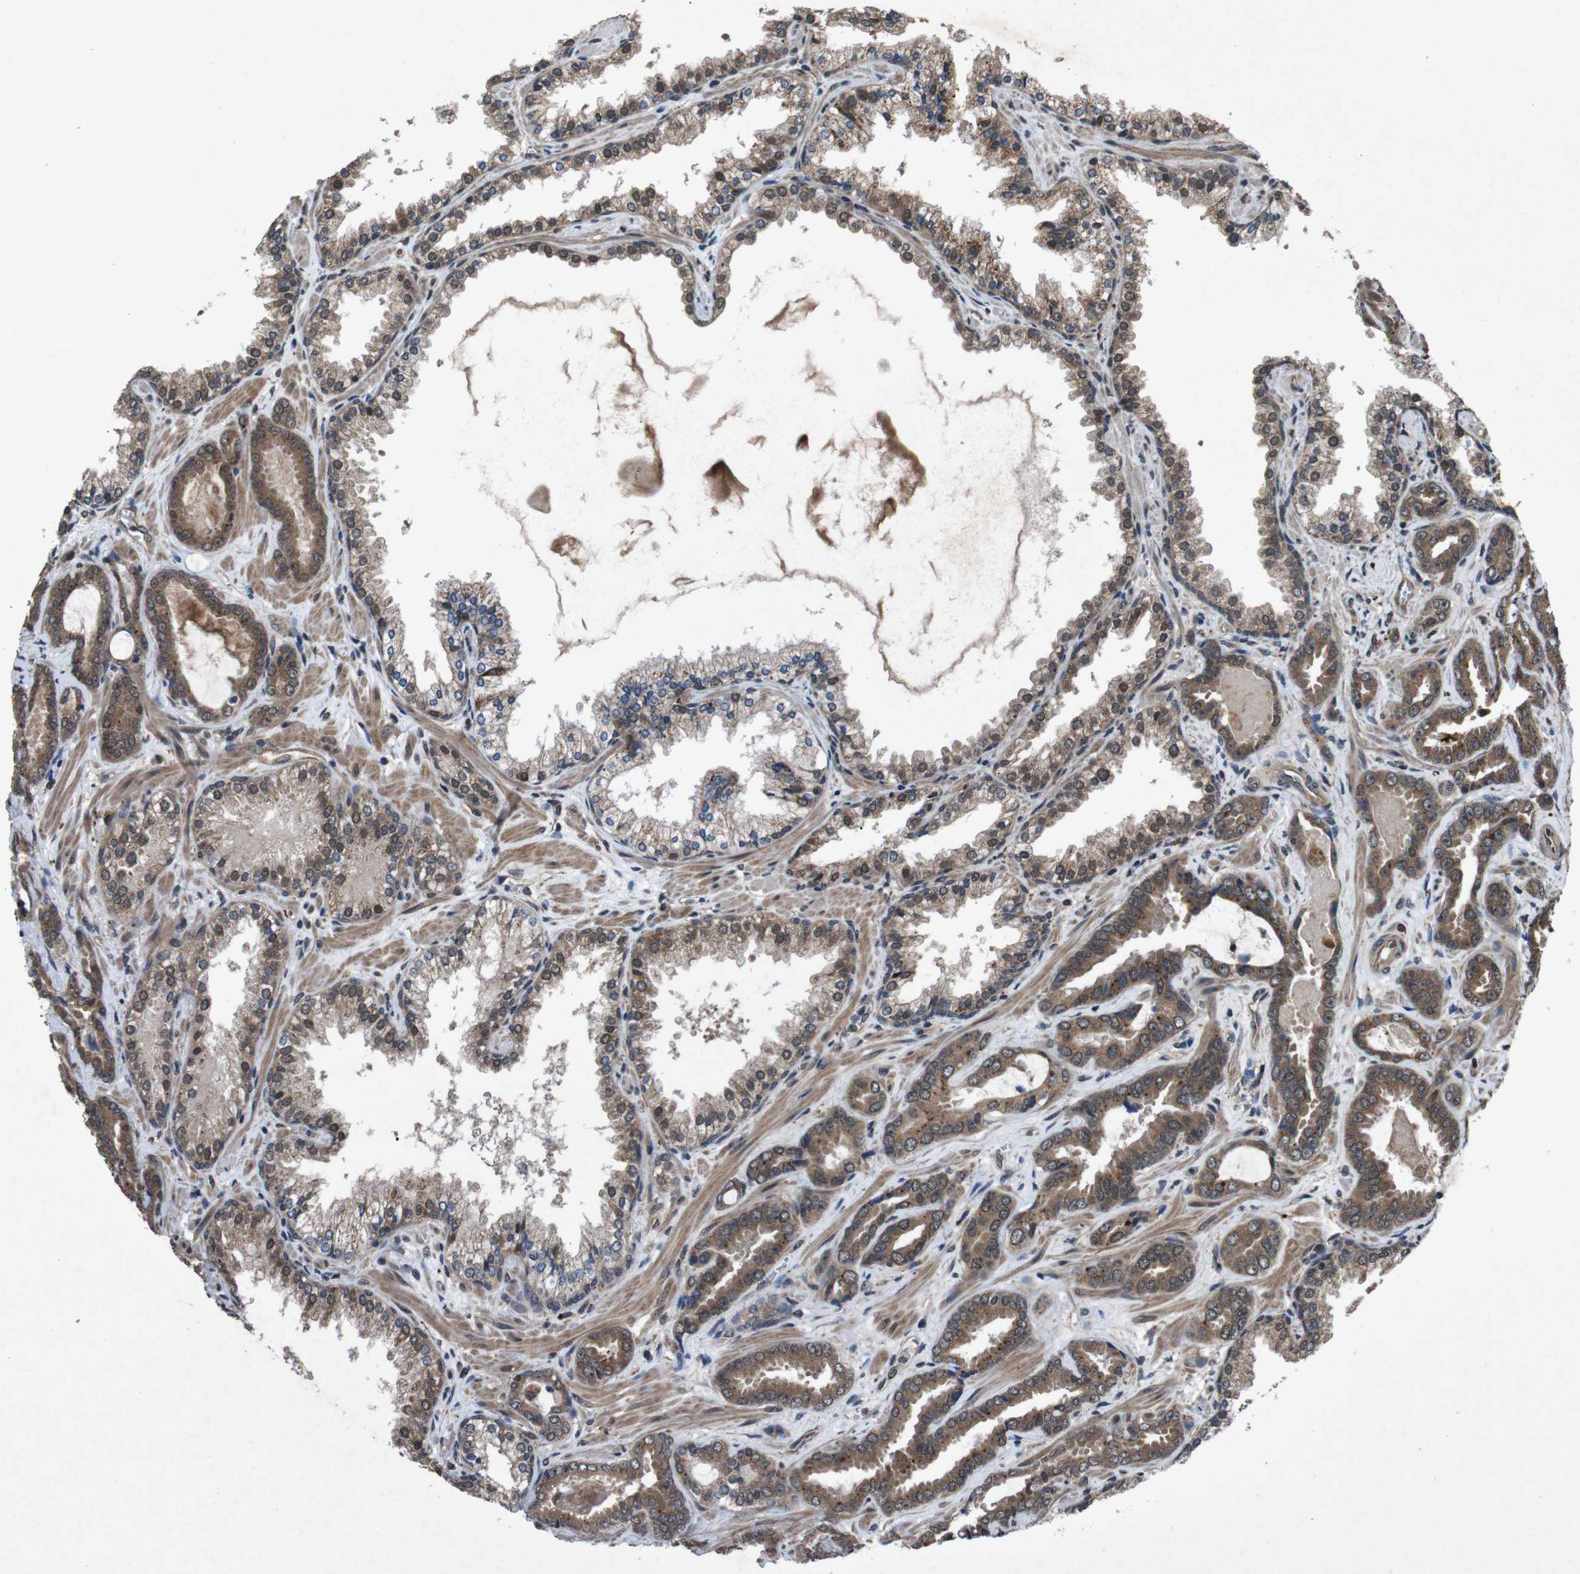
{"staining": {"intensity": "moderate", "quantity": ">75%", "location": "cytoplasmic/membranous,nuclear"}, "tissue": "prostate cancer", "cell_type": "Tumor cells", "image_type": "cancer", "snomed": [{"axis": "morphology", "description": "Adenocarcinoma, Low grade"}, {"axis": "topography", "description": "Prostate"}], "caption": "Protein staining of prostate adenocarcinoma (low-grade) tissue reveals moderate cytoplasmic/membranous and nuclear expression in approximately >75% of tumor cells. (IHC, brightfield microscopy, high magnification).", "gene": "SOCS1", "patient": {"sex": "male", "age": 60}}